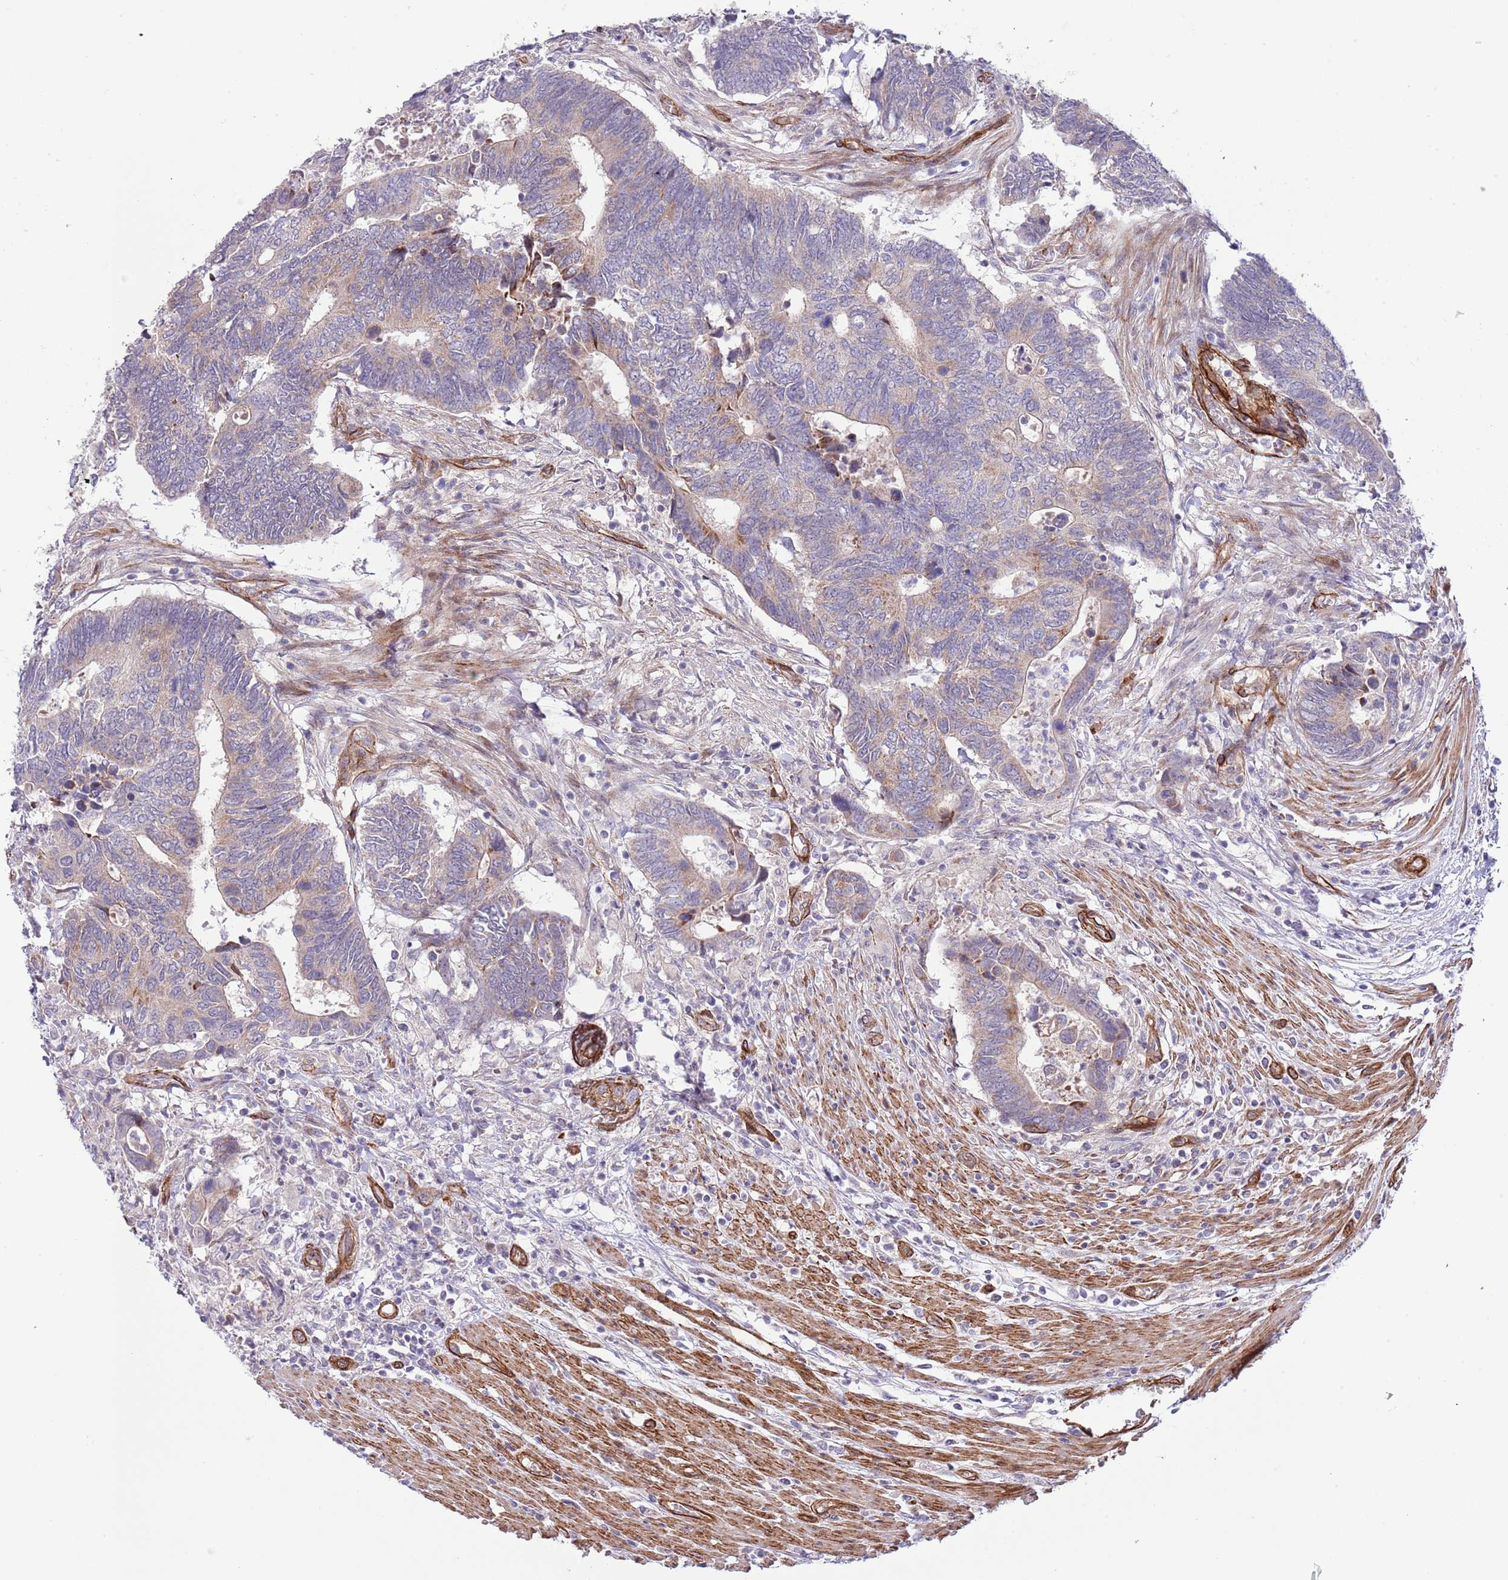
{"staining": {"intensity": "weak", "quantity": ">75%", "location": "cytoplasmic/membranous"}, "tissue": "colorectal cancer", "cell_type": "Tumor cells", "image_type": "cancer", "snomed": [{"axis": "morphology", "description": "Adenocarcinoma, NOS"}, {"axis": "topography", "description": "Colon"}], "caption": "Colorectal adenocarcinoma stained with a protein marker exhibits weak staining in tumor cells.", "gene": "NEK3", "patient": {"sex": "male", "age": 87}}